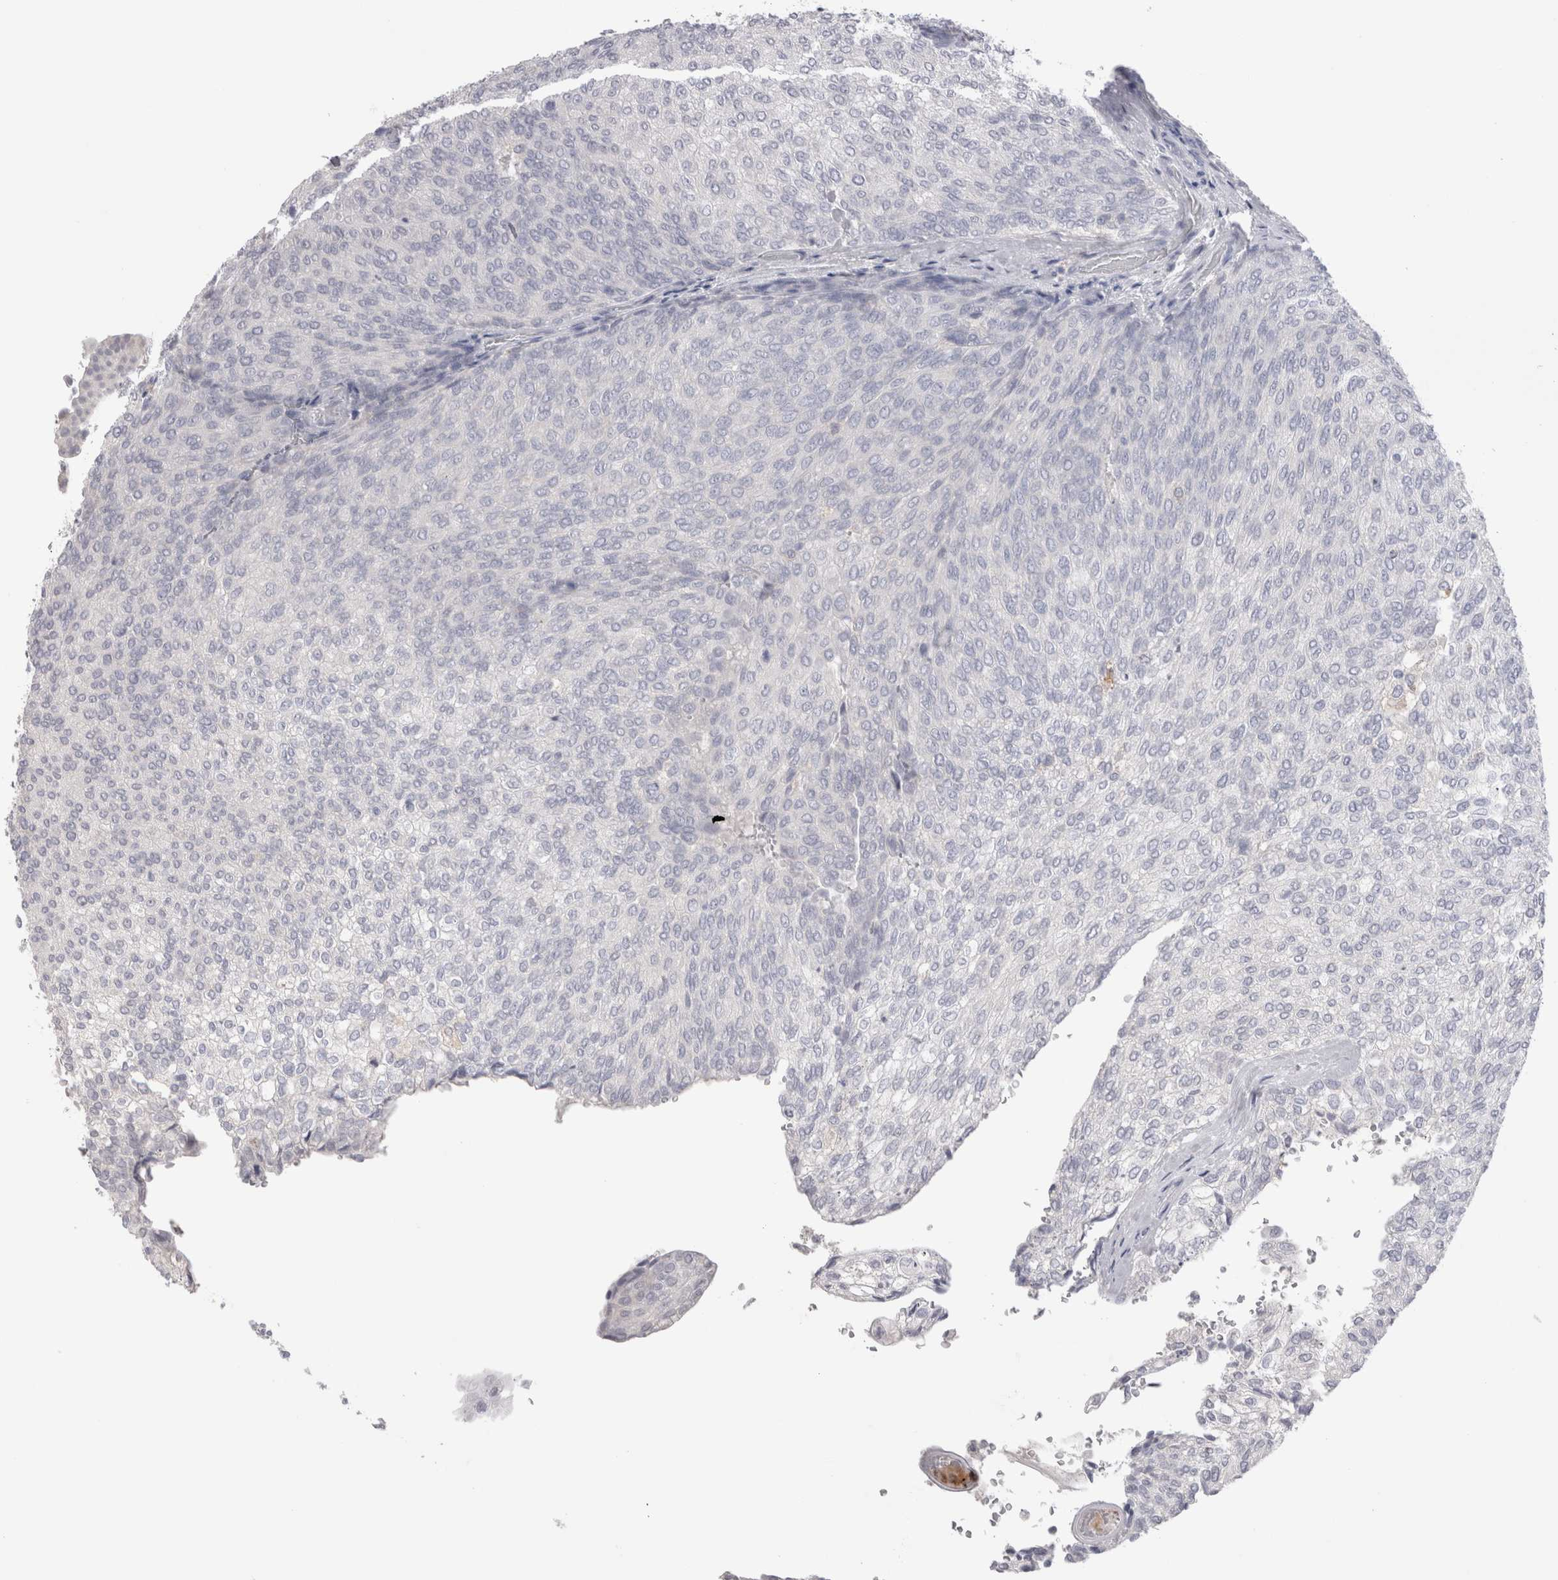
{"staining": {"intensity": "negative", "quantity": "none", "location": "none"}, "tissue": "urothelial cancer", "cell_type": "Tumor cells", "image_type": "cancer", "snomed": [{"axis": "morphology", "description": "Urothelial carcinoma, Low grade"}, {"axis": "topography", "description": "Urinary bladder"}], "caption": "An image of human urothelial carcinoma (low-grade) is negative for staining in tumor cells.", "gene": "SUCNR1", "patient": {"sex": "female", "age": 79}}